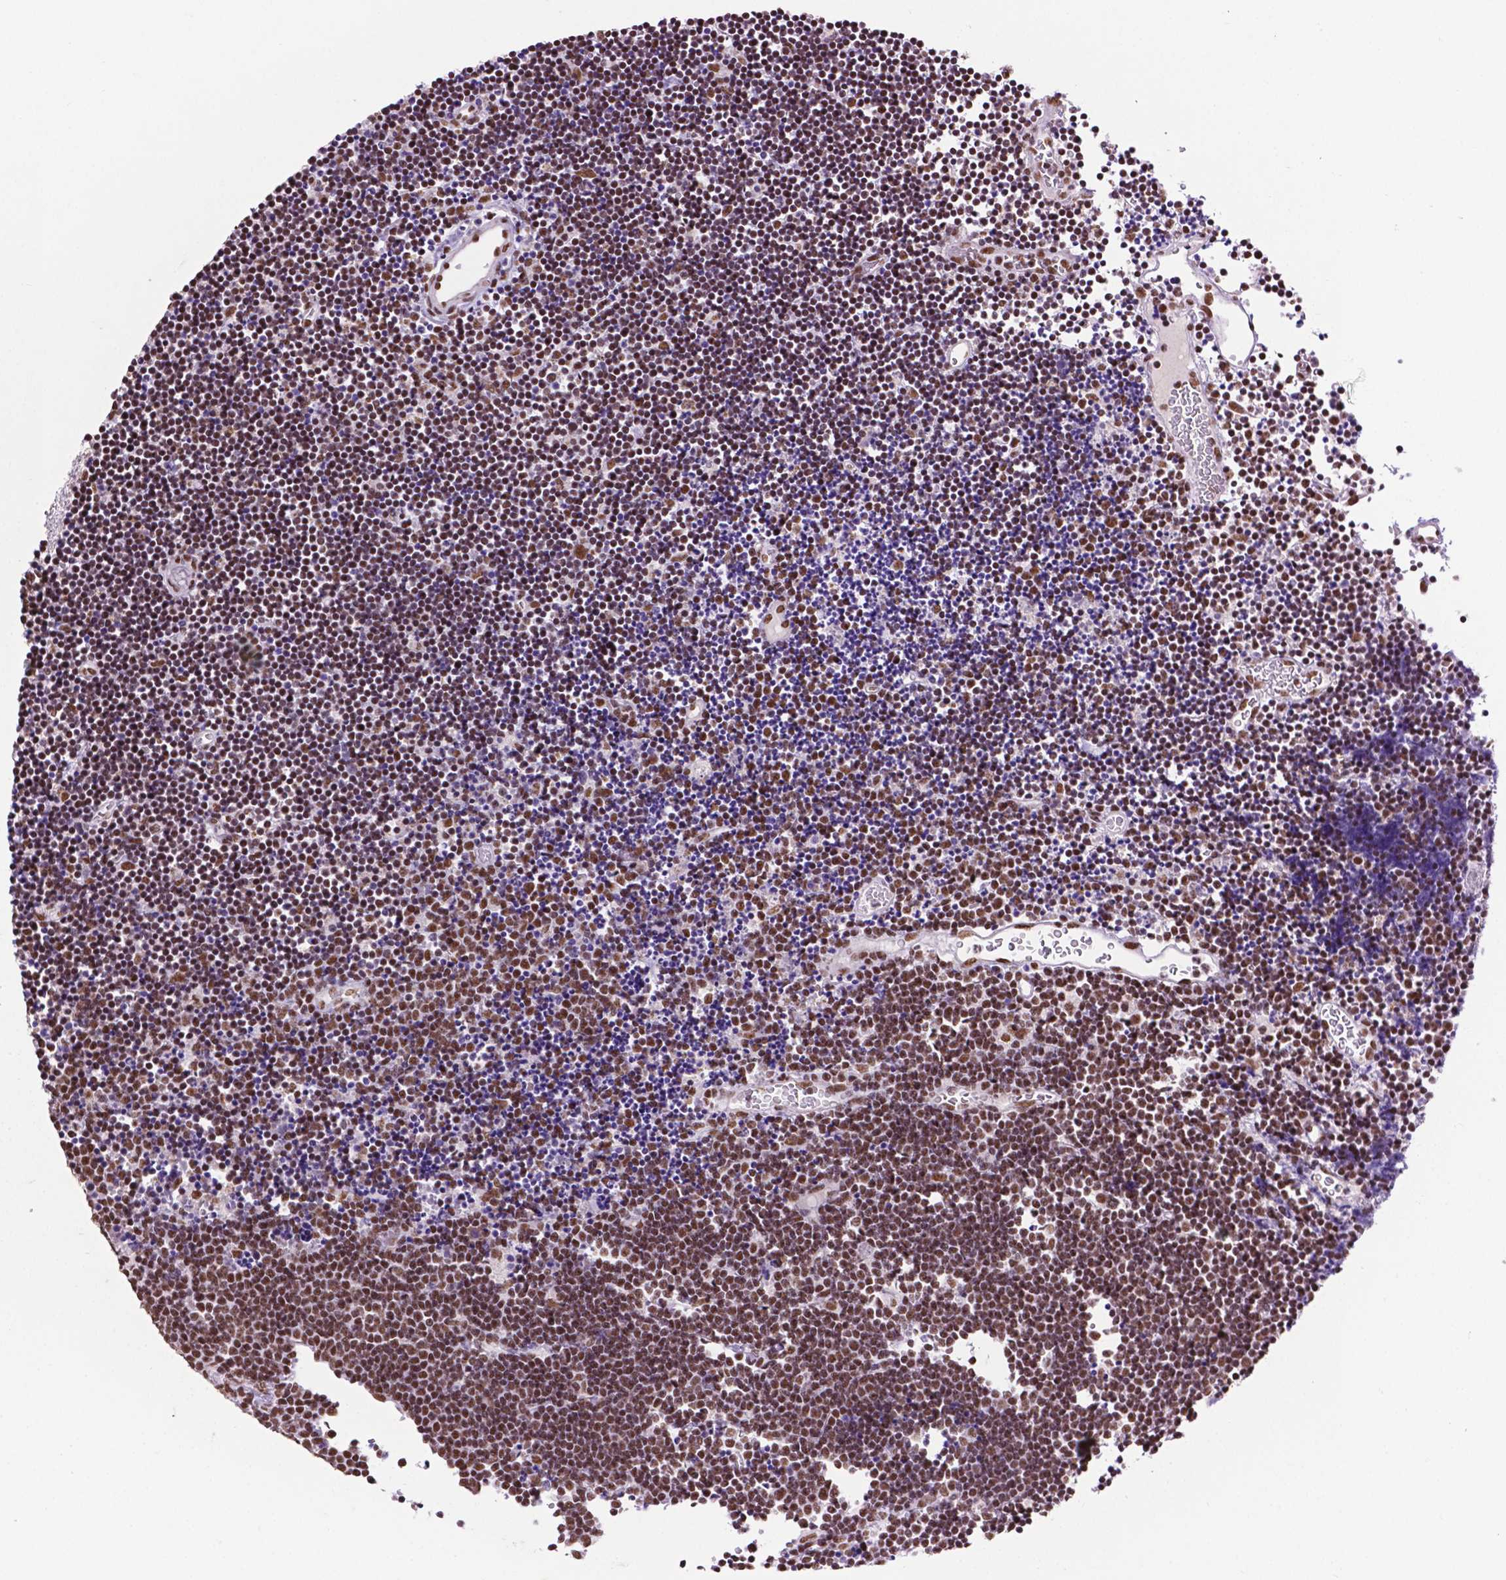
{"staining": {"intensity": "moderate", "quantity": "25%-75%", "location": "nuclear"}, "tissue": "lymphoma", "cell_type": "Tumor cells", "image_type": "cancer", "snomed": [{"axis": "morphology", "description": "Malignant lymphoma, non-Hodgkin's type, Low grade"}, {"axis": "topography", "description": "Brain"}], "caption": "Moderate nuclear protein expression is seen in about 25%-75% of tumor cells in lymphoma.", "gene": "CCAR2", "patient": {"sex": "female", "age": 66}}